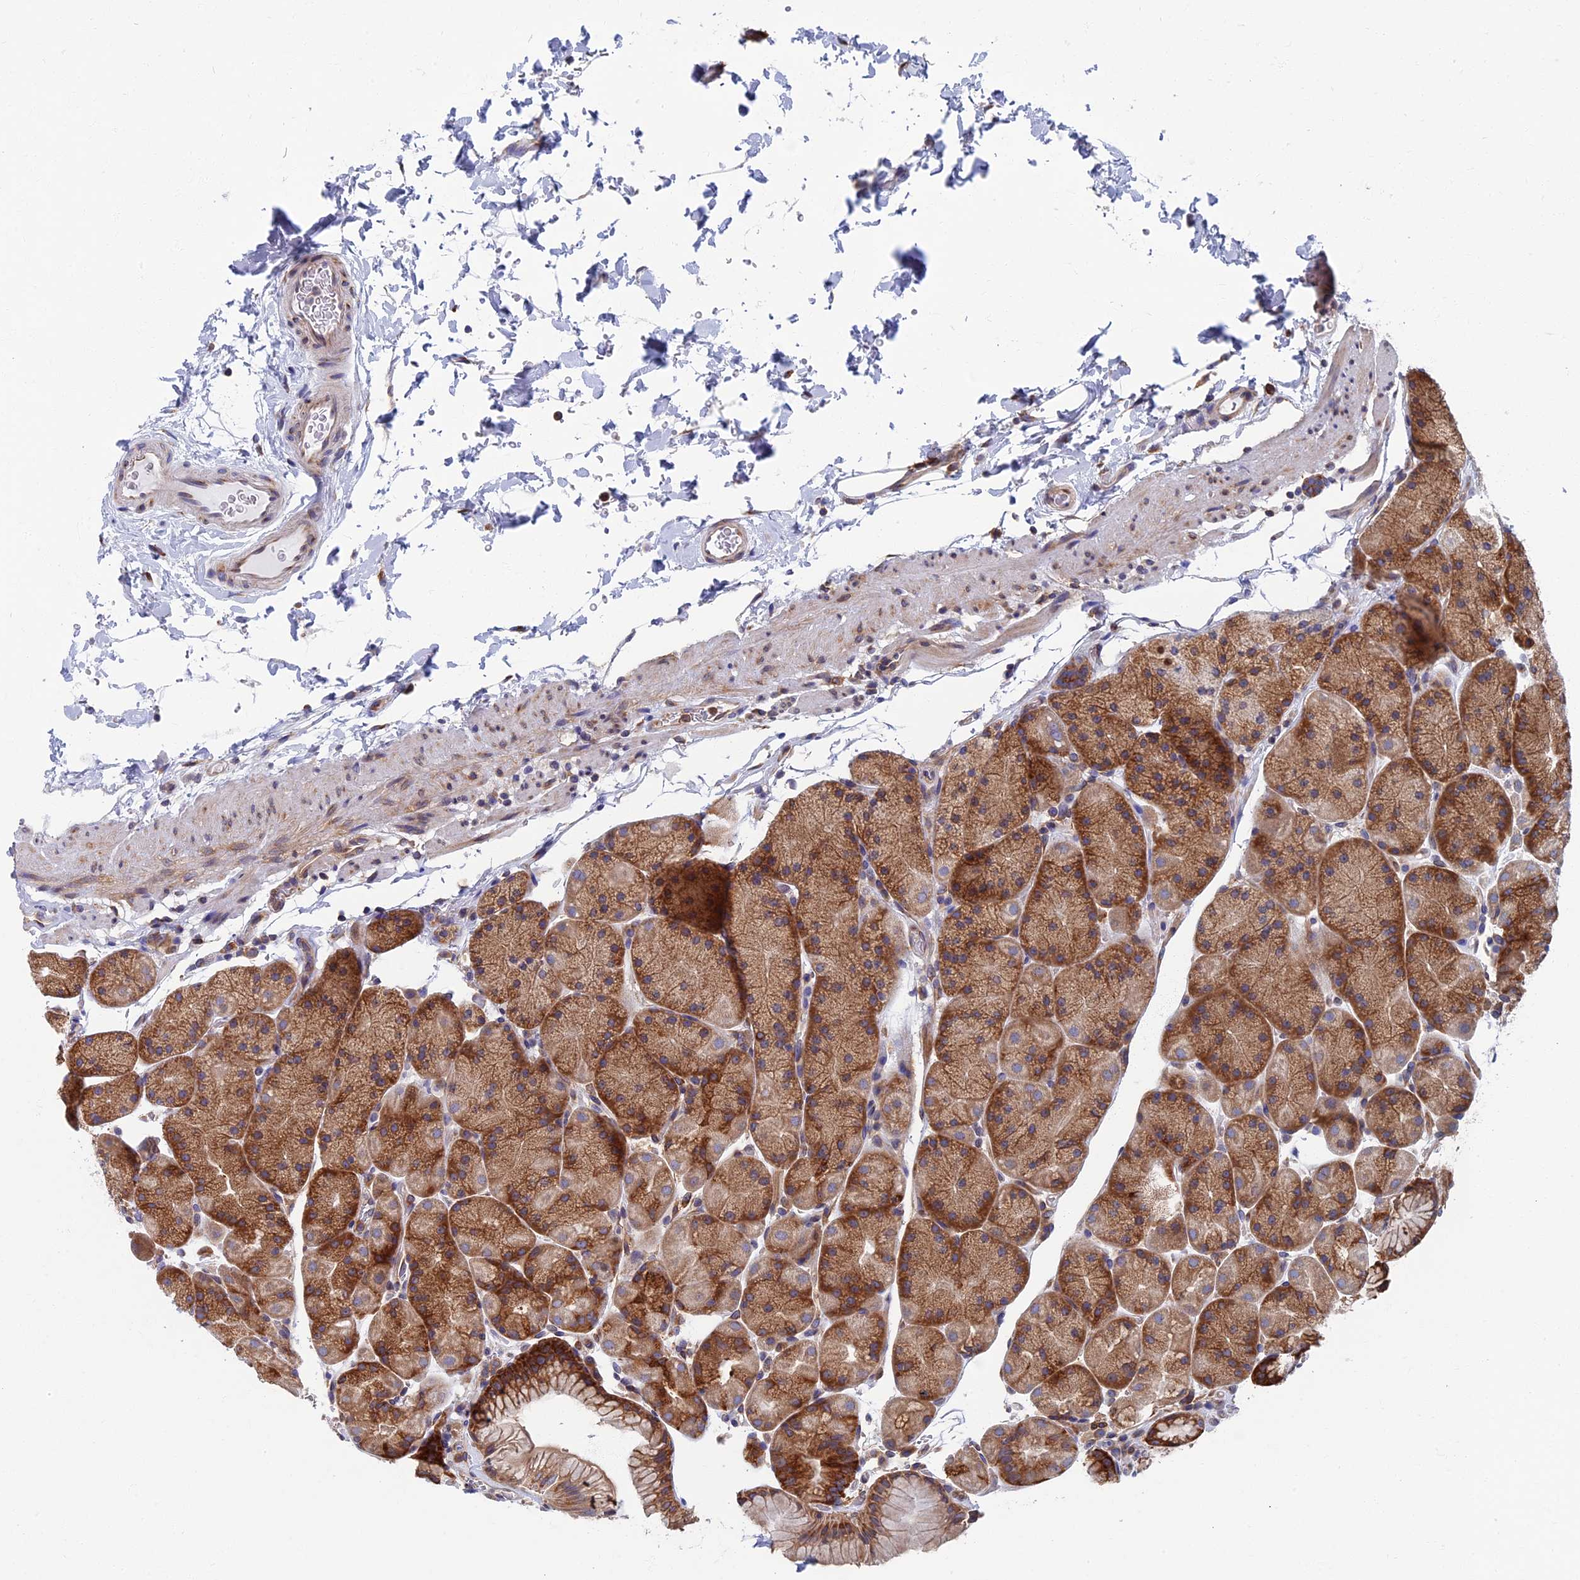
{"staining": {"intensity": "strong", "quantity": "25%-75%", "location": "cytoplasmic/membranous"}, "tissue": "stomach", "cell_type": "Glandular cells", "image_type": "normal", "snomed": [{"axis": "morphology", "description": "Normal tissue, NOS"}, {"axis": "topography", "description": "Stomach, upper"}, {"axis": "topography", "description": "Stomach, lower"}], "caption": "Unremarkable stomach shows strong cytoplasmic/membranous staining in approximately 25%-75% of glandular cells The protein is stained brown, and the nuclei are stained in blue (DAB (3,3'-diaminobenzidine) IHC with brightfield microscopy, high magnification)..", "gene": "YBX1", "patient": {"sex": "male", "age": 67}}